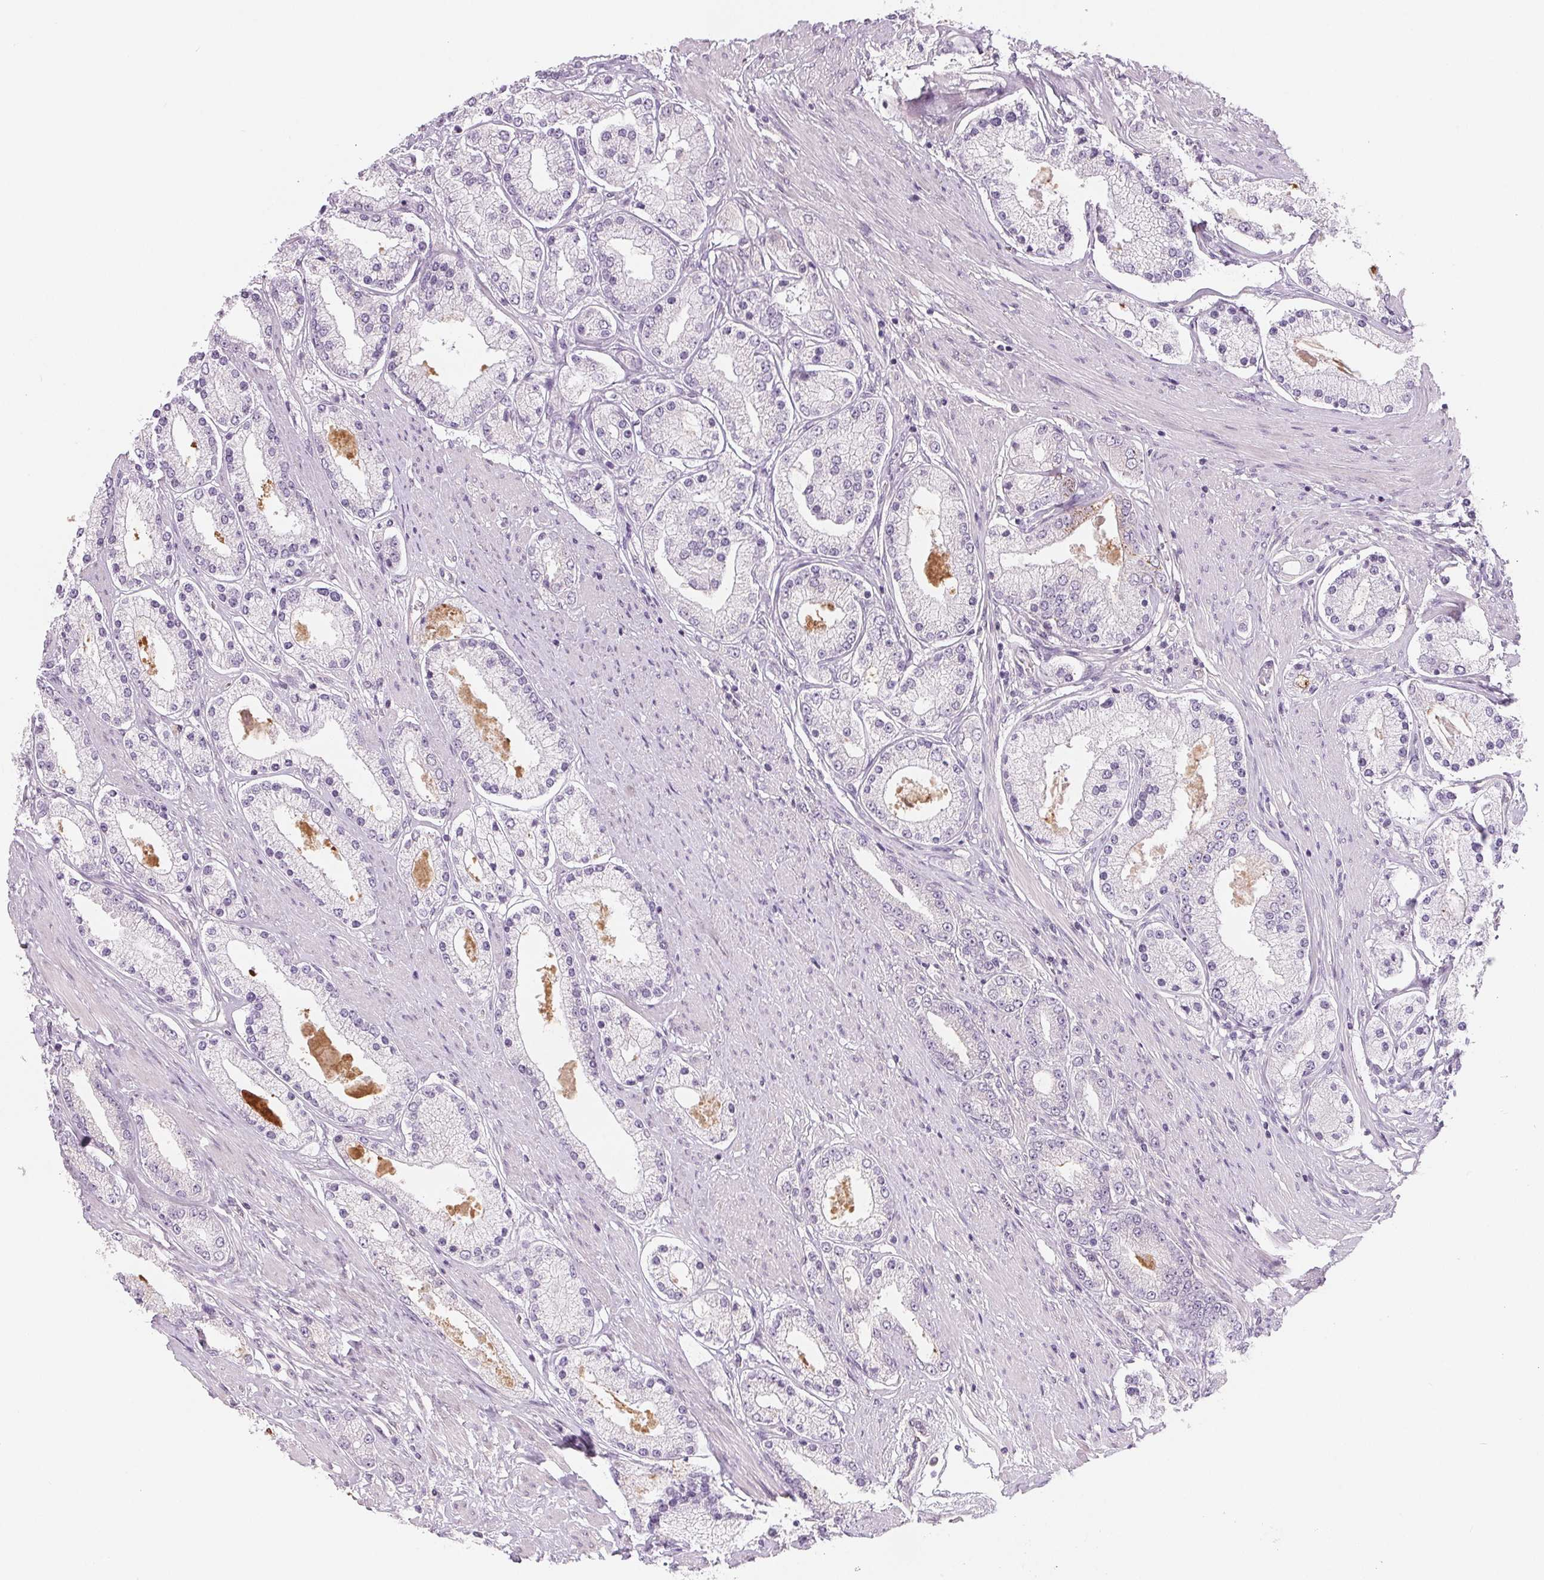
{"staining": {"intensity": "negative", "quantity": "none", "location": "none"}, "tissue": "prostate cancer", "cell_type": "Tumor cells", "image_type": "cancer", "snomed": [{"axis": "morphology", "description": "Adenocarcinoma, High grade"}, {"axis": "topography", "description": "Prostate"}], "caption": "The immunohistochemistry micrograph has no significant staining in tumor cells of adenocarcinoma (high-grade) (prostate) tissue.", "gene": "CFC1", "patient": {"sex": "male", "age": 67}}